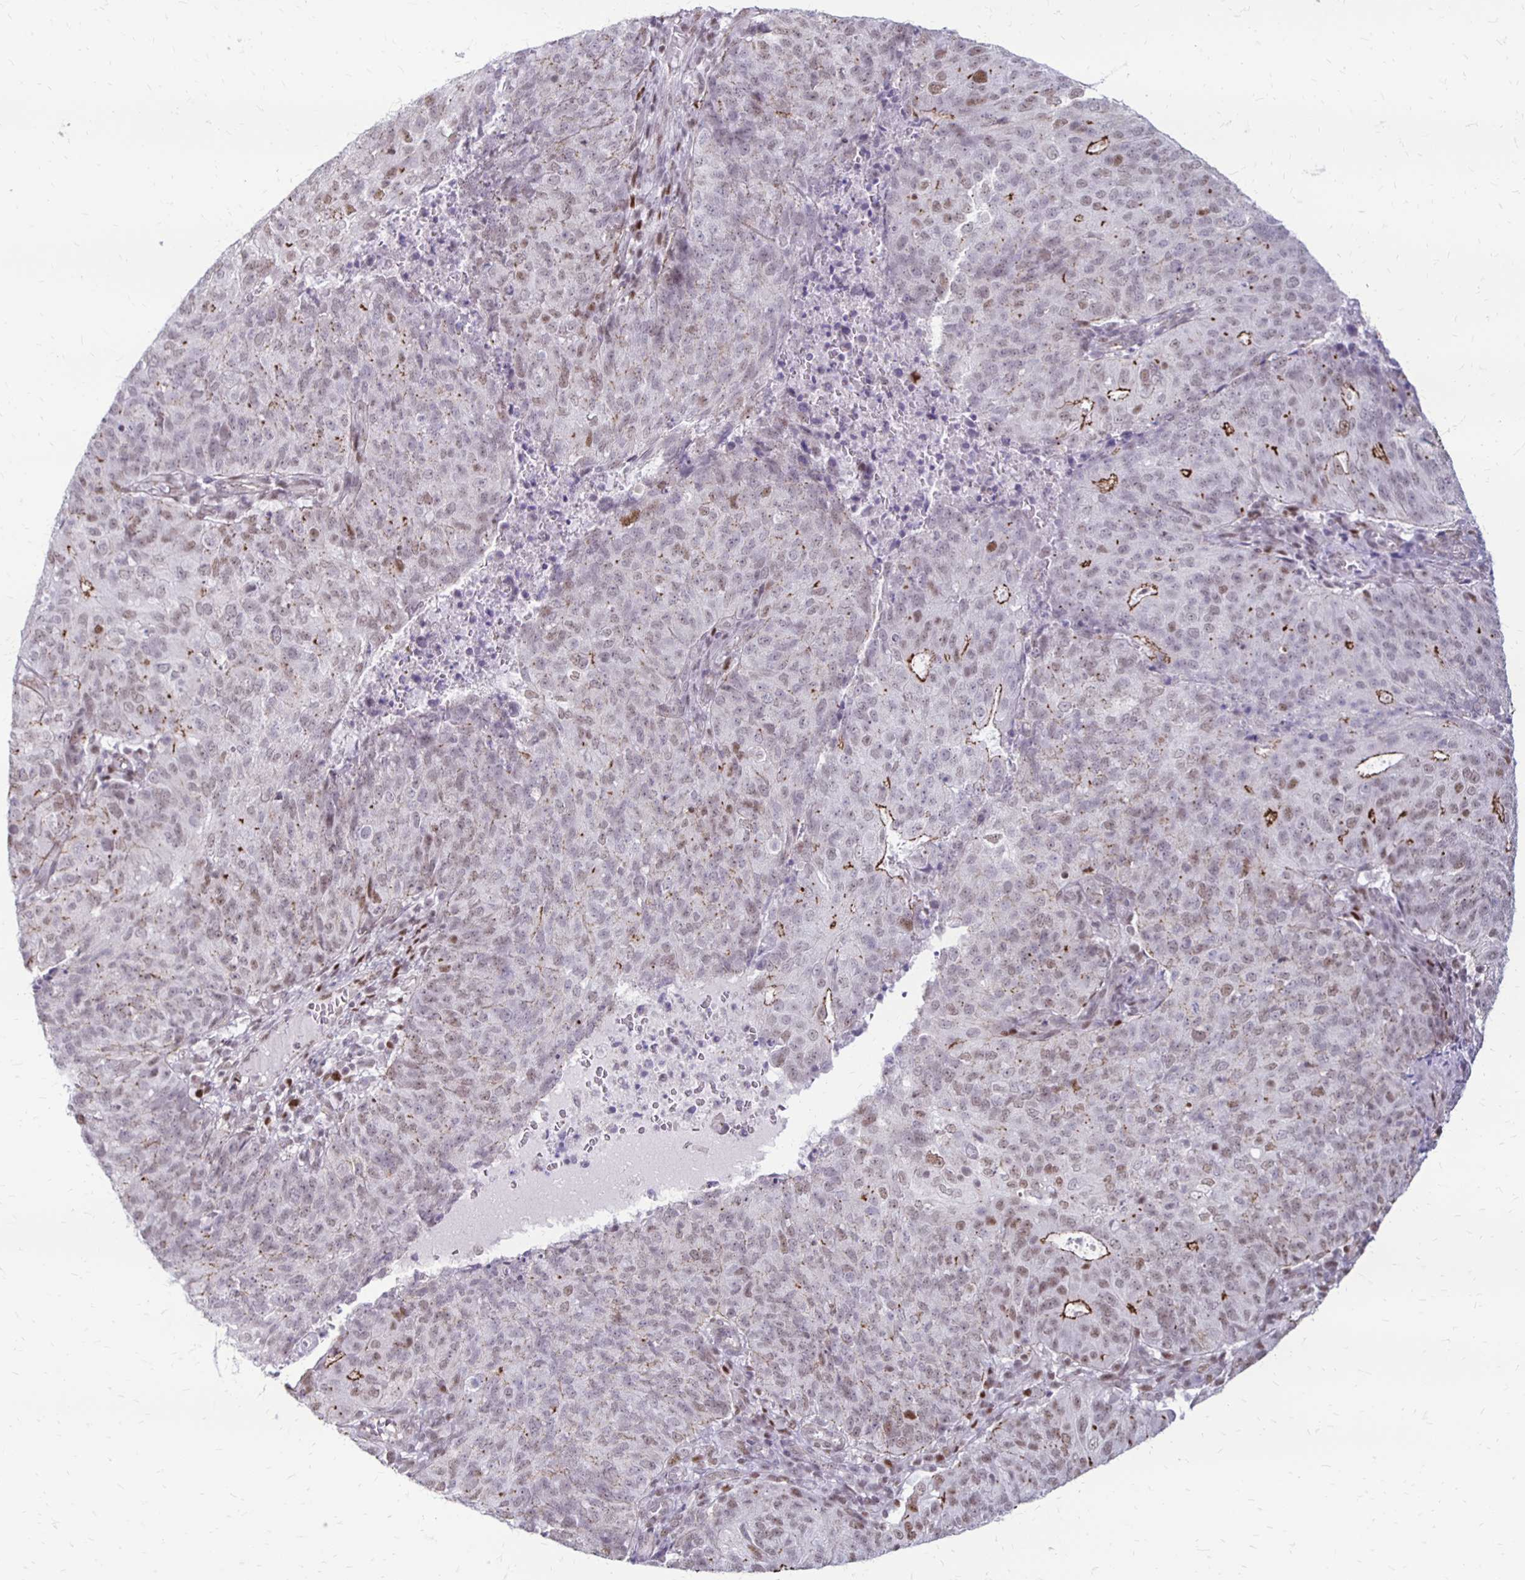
{"staining": {"intensity": "weak", "quantity": "<25%", "location": "cytoplasmic/membranous,nuclear"}, "tissue": "endometrial cancer", "cell_type": "Tumor cells", "image_type": "cancer", "snomed": [{"axis": "morphology", "description": "Adenocarcinoma, NOS"}, {"axis": "topography", "description": "Endometrium"}], "caption": "This is an IHC image of human endometrial adenocarcinoma. There is no staining in tumor cells.", "gene": "DDB2", "patient": {"sex": "female", "age": 82}}